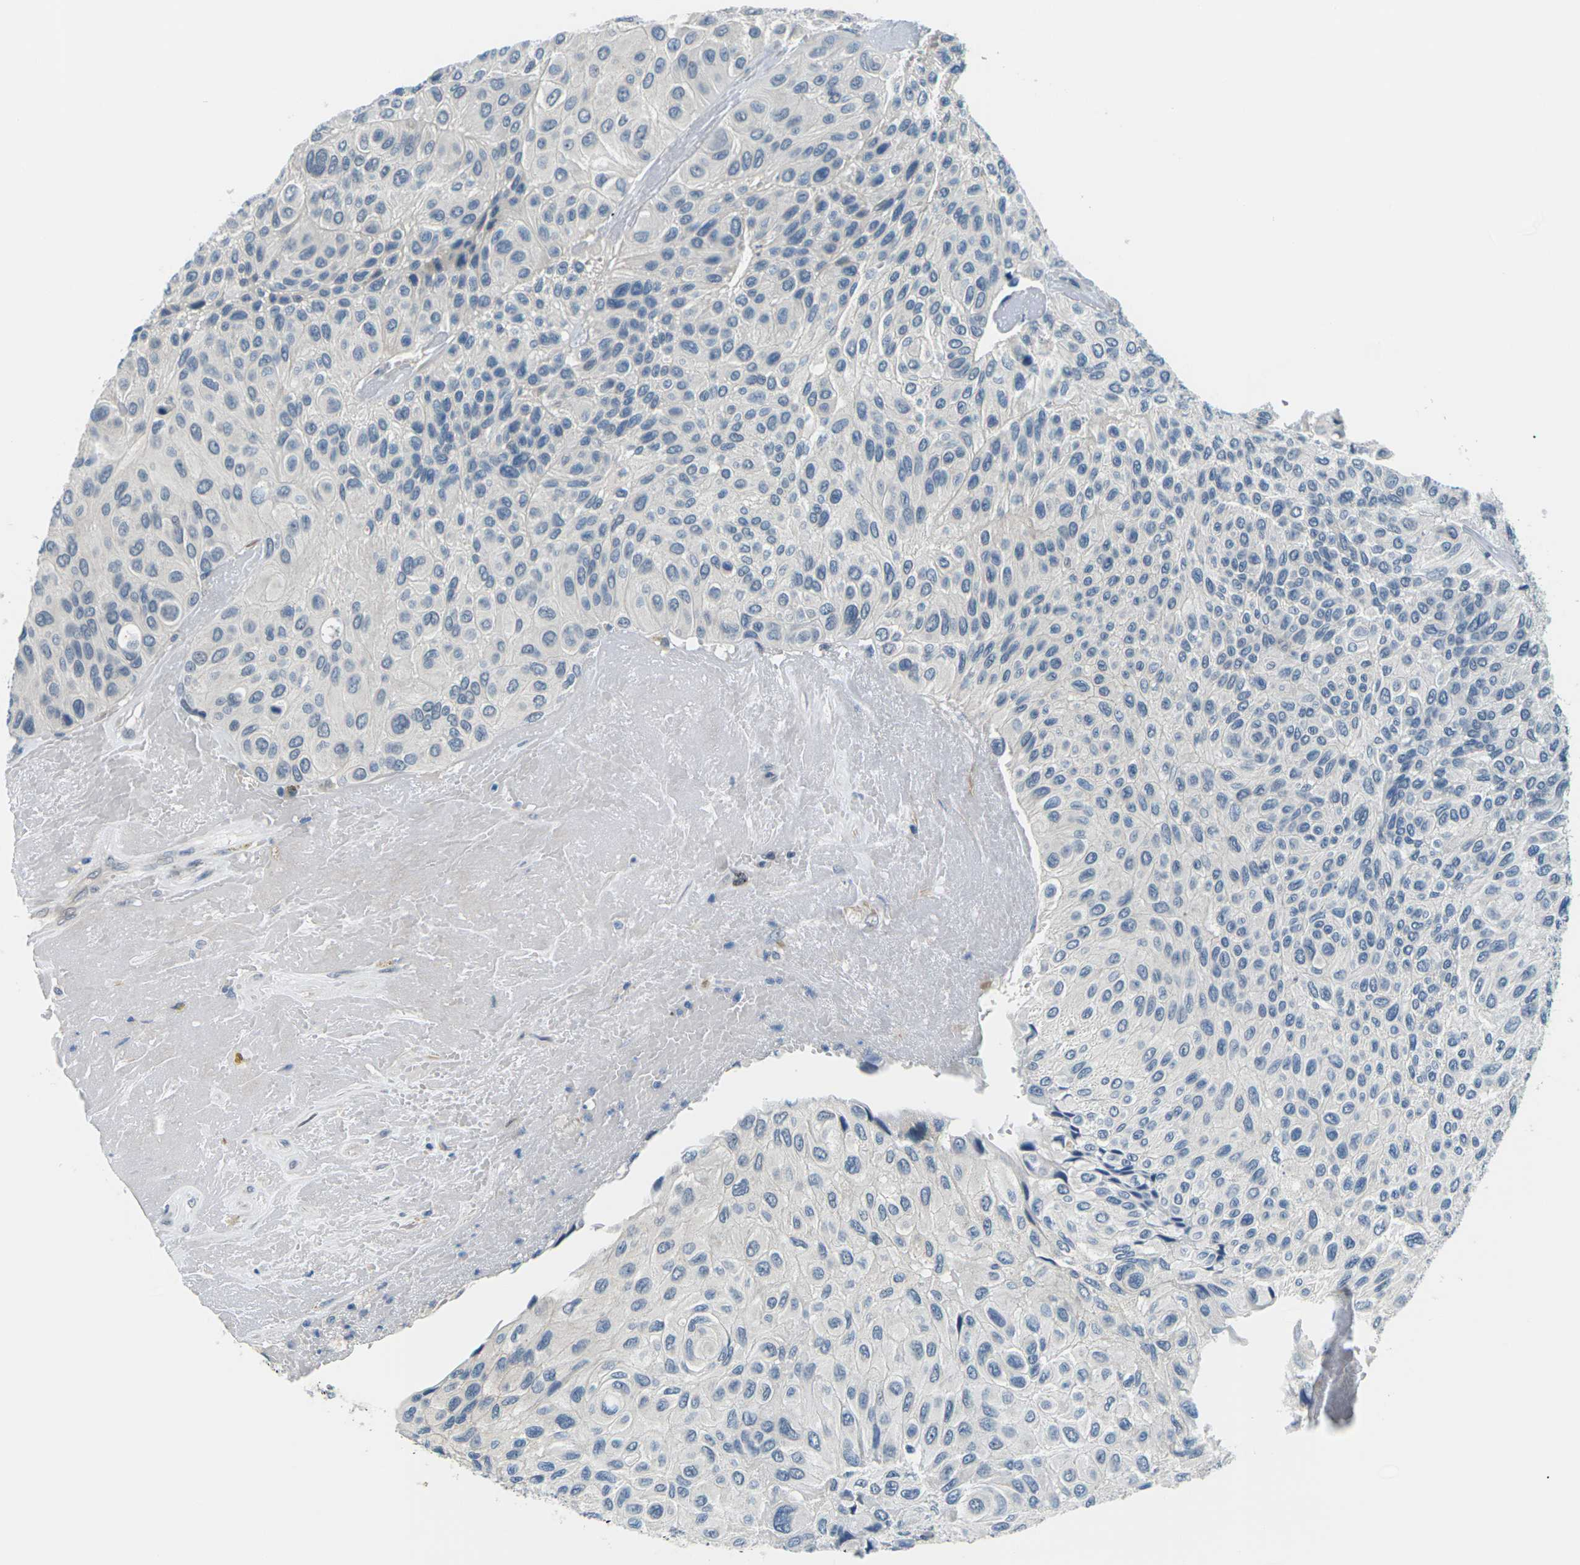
{"staining": {"intensity": "negative", "quantity": "none", "location": "none"}, "tissue": "urothelial cancer", "cell_type": "Tumor cells", "image_type": "cancer", "snomed": [{"axis": "morphology", "description": "Urothelial carcinoma, High grade"}, {"axis": "topography", "description": "Urinary bladder"}], "caption": "Human high-grade urothelial carcinoma stained for a protein using immunohistochemistry (IHC) shows no staining in tumor cells.", "gene": "SLC13A3", "patient": {"sex": "male", "age": 66}}